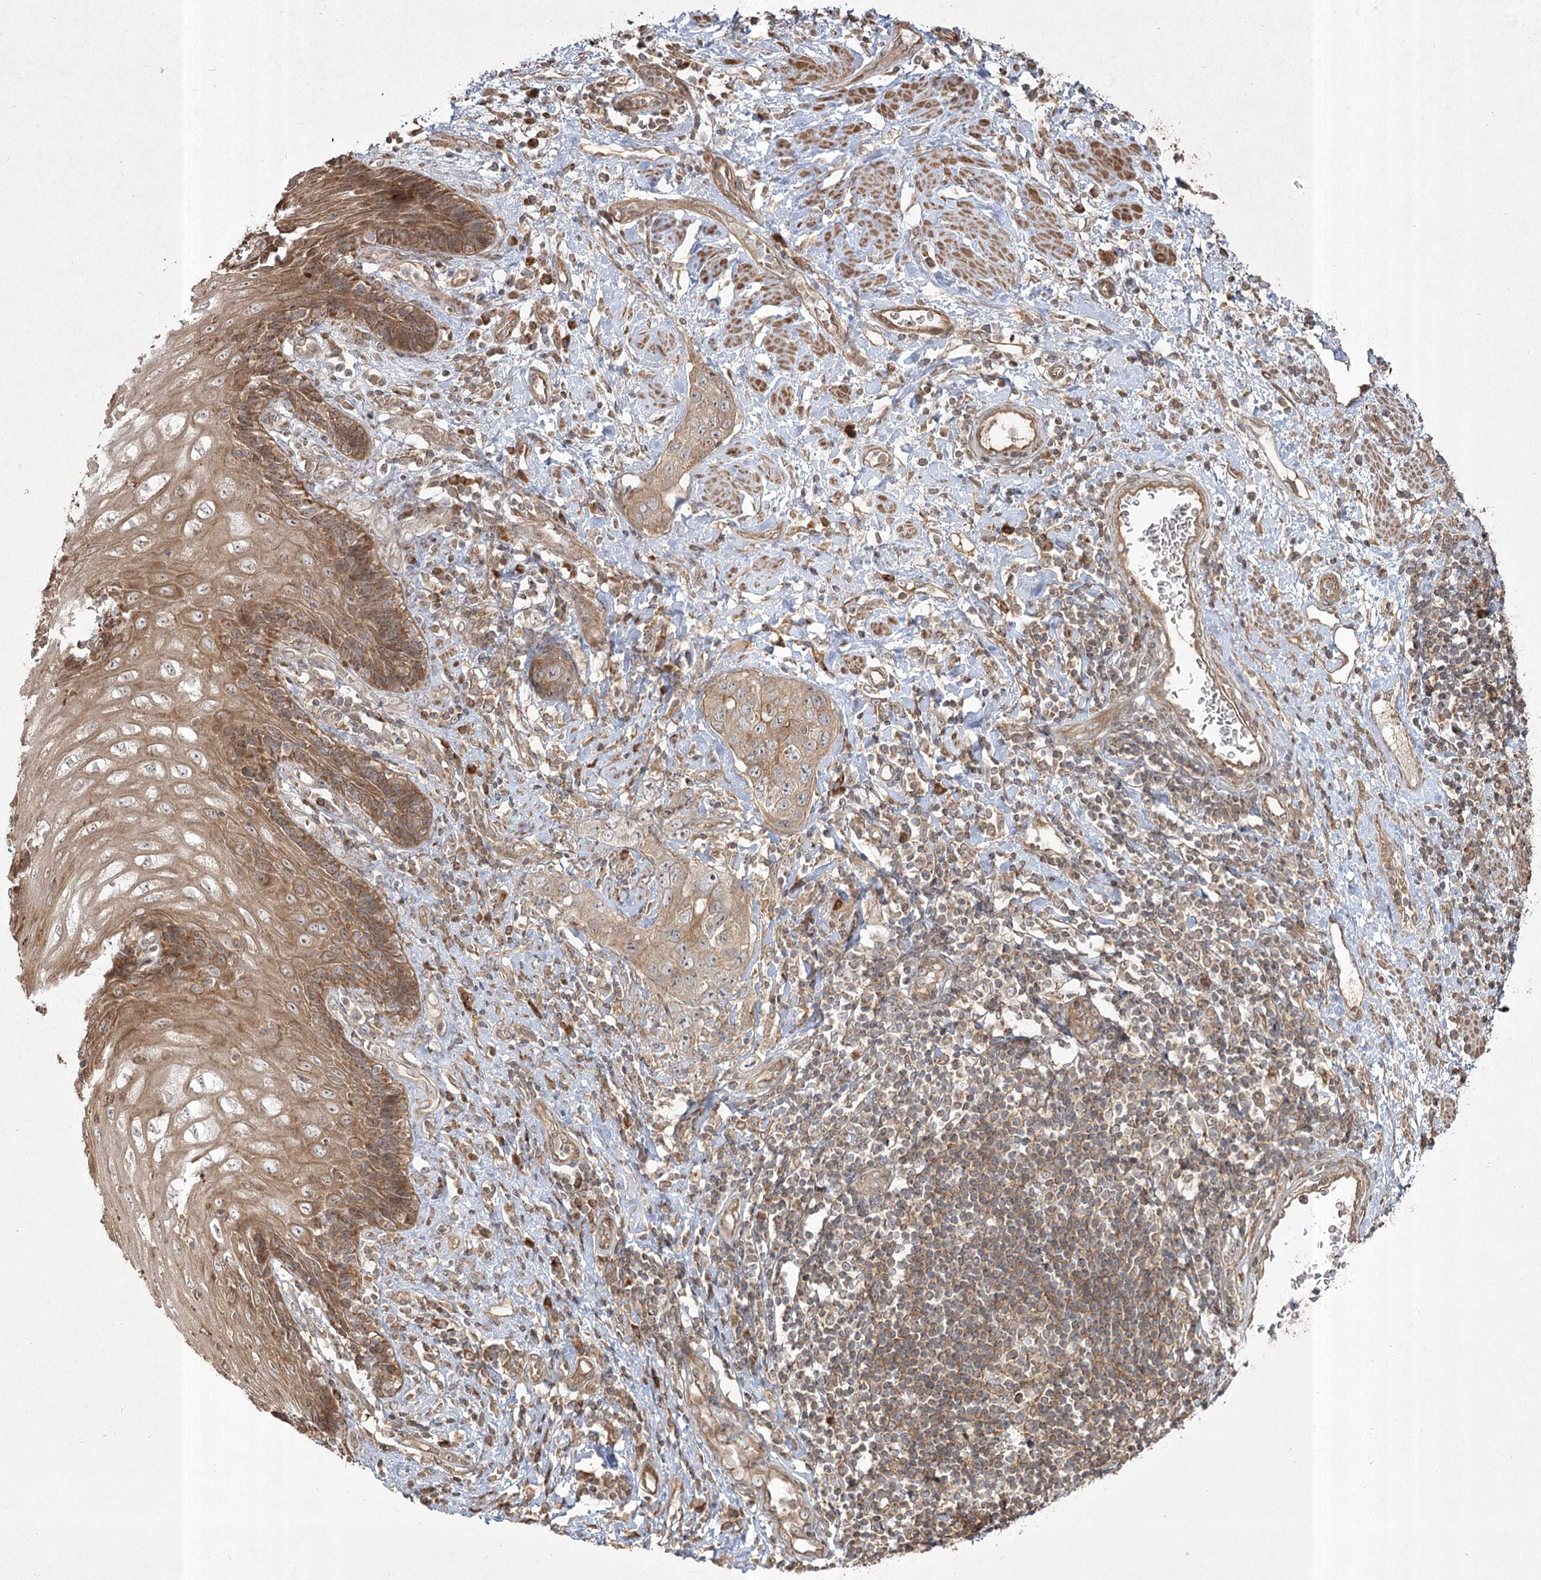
{"staining": {"intensity": "moderate", "quantity": ">75%", "location": "cytoplasmic/membranous"}, "tissue": "stomach cancer", "cell_type": "Tumor cells", "image_type": "cancer", "snomed": [{"axis": "morphology", "description": "Adenocarcinoma, NOS"}, {"axis": "topography", "description": "Stomach"}], "caption": "This histopathology image demonstrates IHC staining of human stomach cancer (adenocarcinoma), with medium moderate cytoplasmic/membranous positivity in approximately >75% of tumor cells.", "gene": "CPLANE1", "patient": {"sex": "male", "age": 48}}